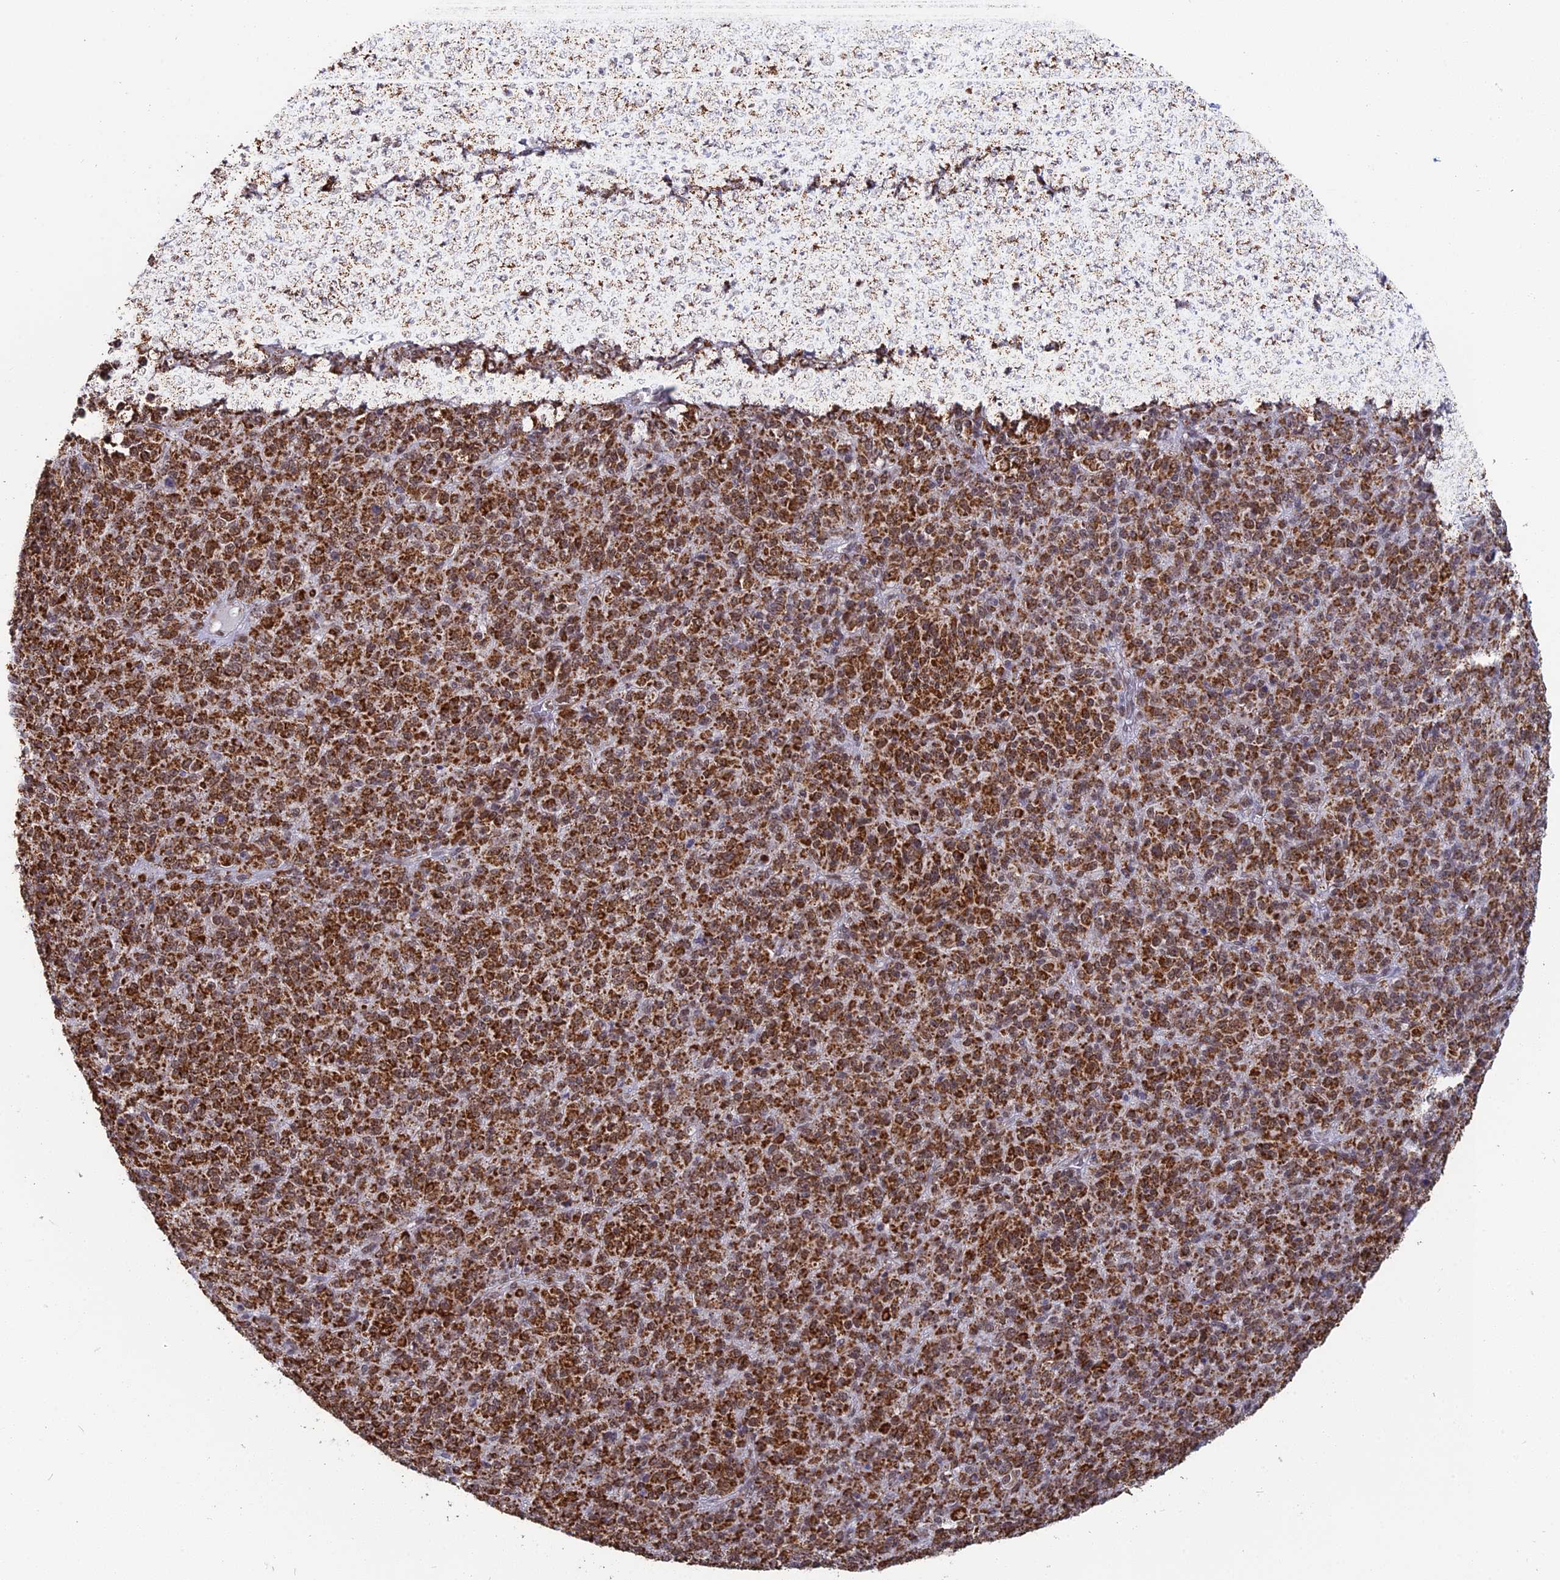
{"staining": {"intensity": "strong", "quantity": ">75%", "location": "cytoplasmic/membranous"}, "tissue": "melanoma", "cell_type": "Tumor cells", "image_type": "cancer", "snomed": [{"axis": "morphology", "description": "Malignant melanoma, Metastatic site"}, {"axis": "topography", "description": "Brain"}], "caption": "Strong cytoplasmic/membranous expression is appreciated in about >75% of tumor cells in melanoma. Using DAB (brown) and hematoxylin (blue) stains, captured at high magnification using brightfield microscopy.", "gene": "ARHGAP40", "patient": {"sex": "female", "age": 56}}